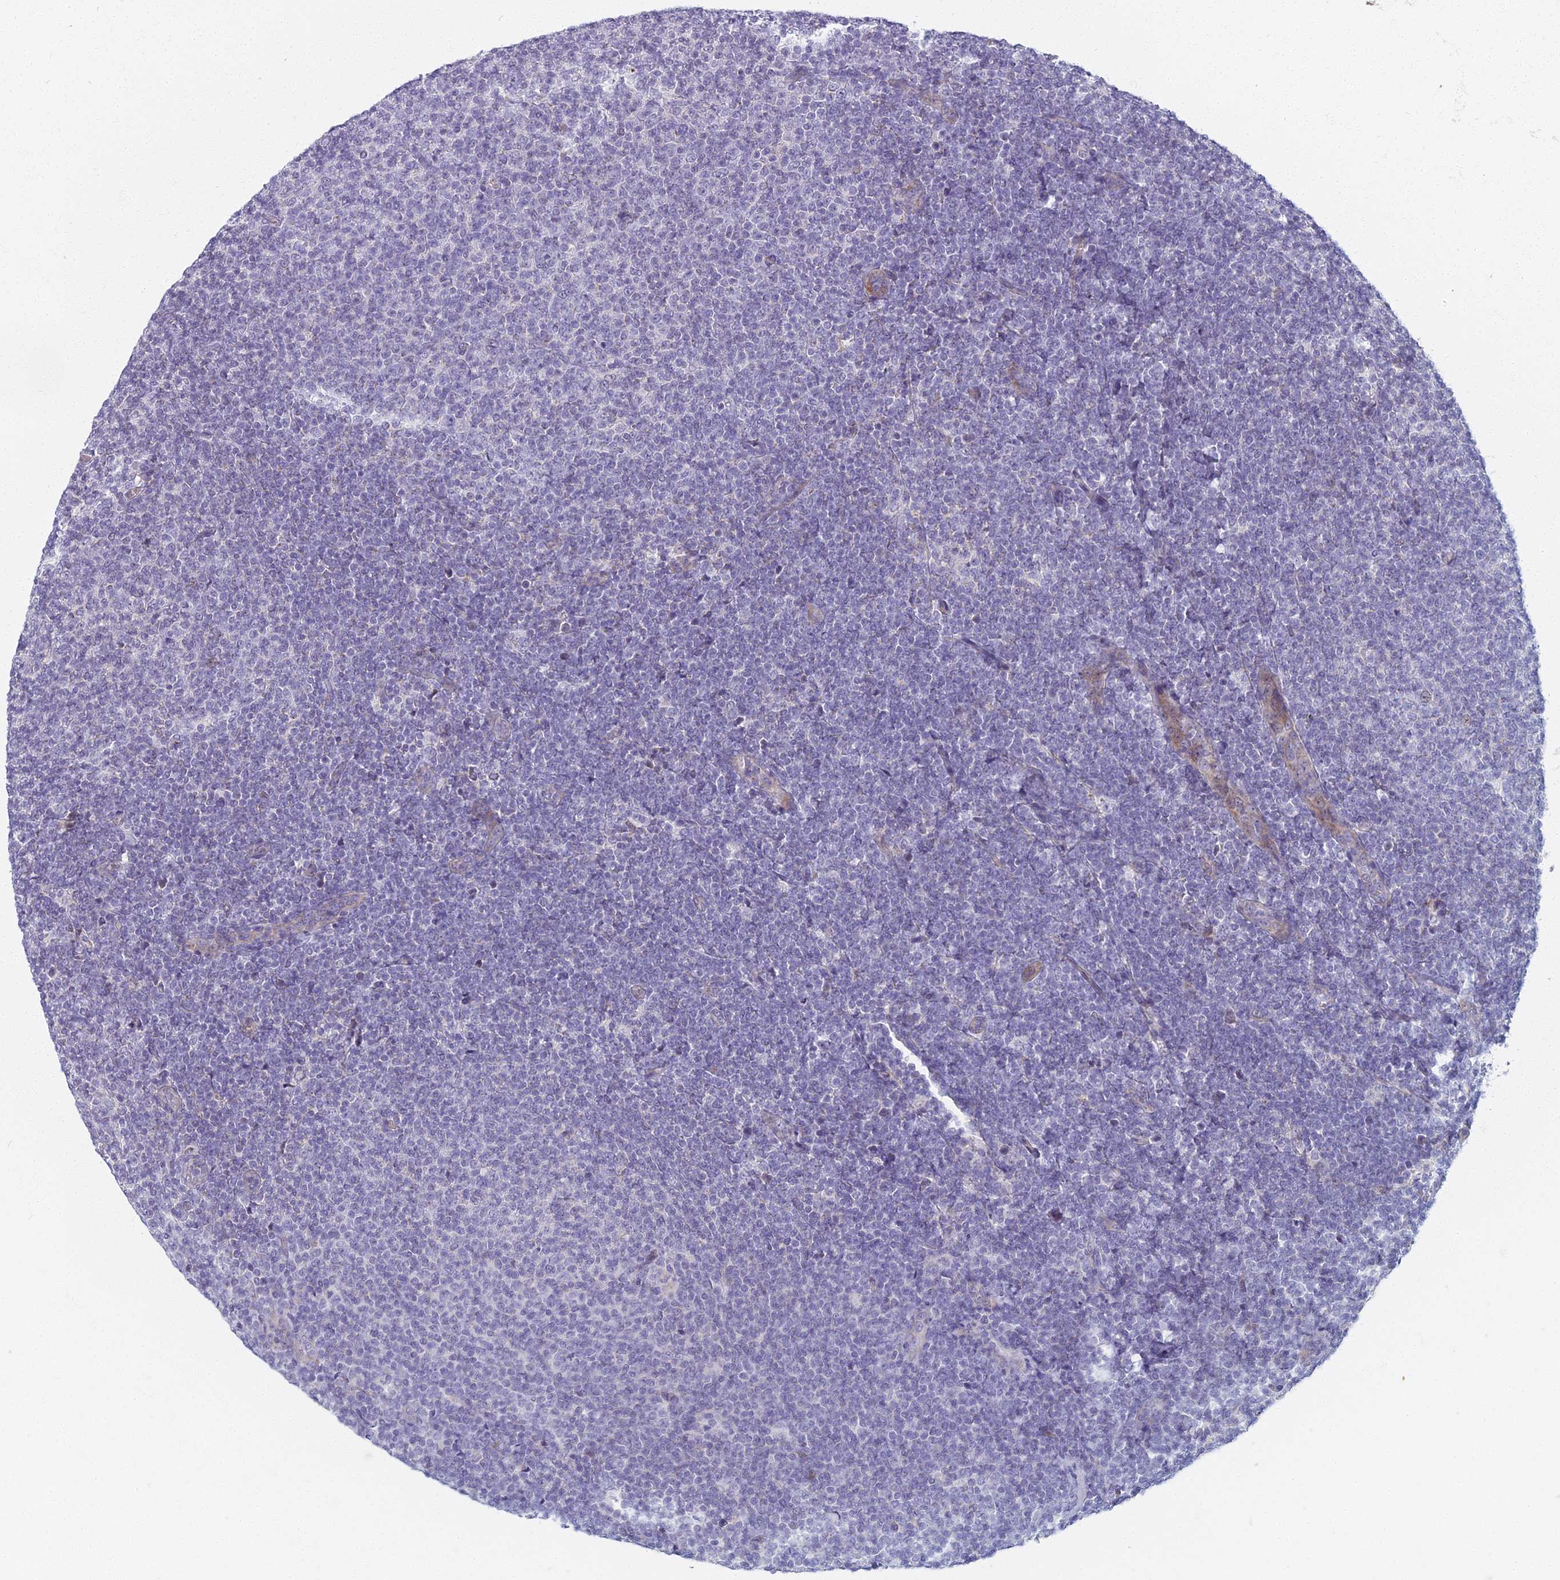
{"staining": {"intensity": "negative", "quantity": "none", "location": "none"}, "tissue": "lymphoma", "cell_type": "Tumor cells", "image_type": "cancer", "snomed": [{"axis": "morphology", "description": "Malignant lymphoma, non-Hodgkin's type, Low grade"}, {"axis": "topography", "description": "Lymph node"}], "caption": "Lymphoma was stained to show a protein in brown. There is no significant expression in tumor cells.", "gene": "ARL15", "patient": {"sex": "male", "age": 66}}